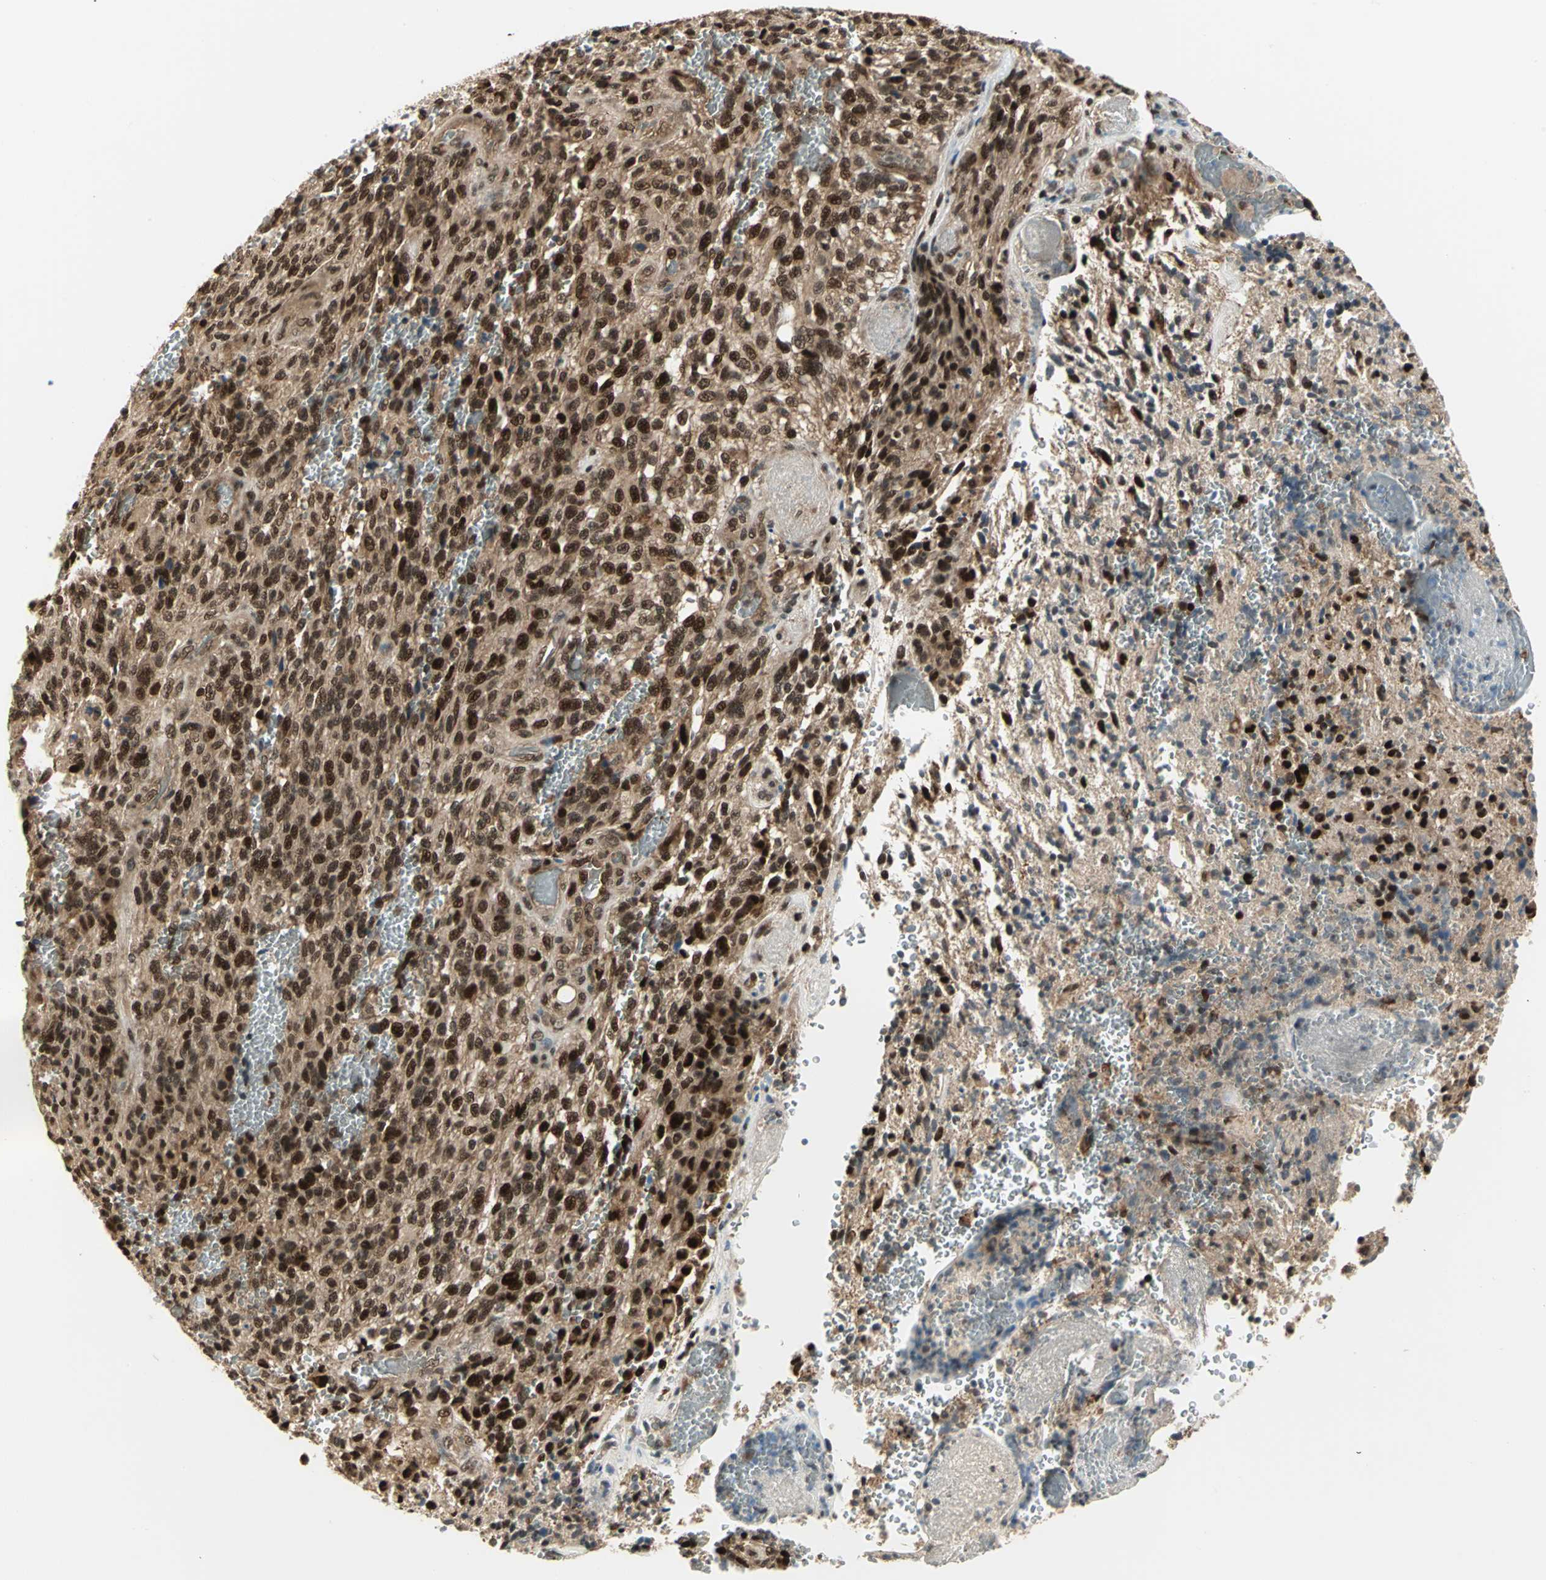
{"staining": {"intensity": "strong", "quantity": ">75%", "location": "cytoplasmic/membranous,nuclear"}, "tissue": "glioma", "cell_type": "Tumor cells", "image_type": "cancer", "snomed": [{"axis": "morphology", "description": "Normal tissue, NOS"}, {"axis": "morphology", "description": "Glioma, malignant, High grade"}, {"axis": "topography", "description": "Cerebral cortex"}], "caption": "Strong cytoplasmic/membranous and nuclear protein expression is appreciated in about >75% of tumor cells in glioma.", "gene": "PSMC3", "patient": {"sex": "male", "age": 56}}